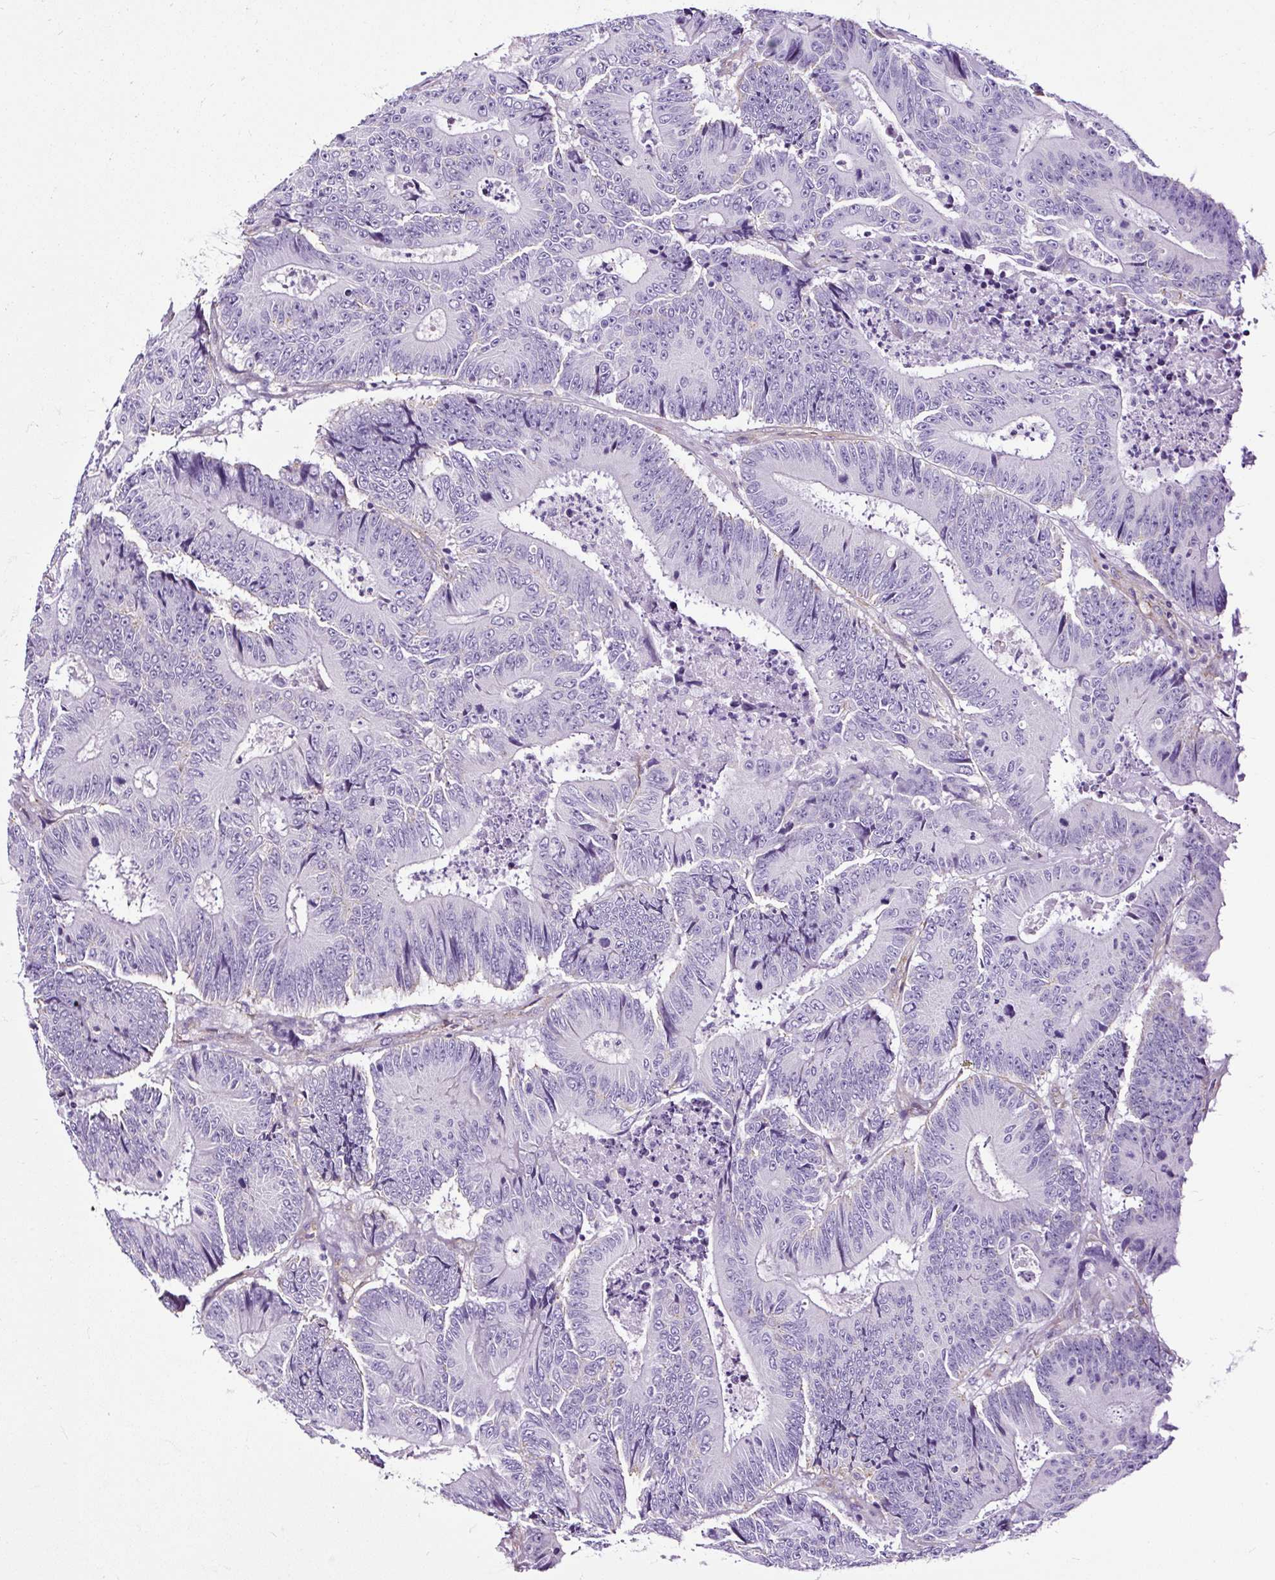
{"staining": {"intensity": "negative", "quantity": "none", "location": "none"}, "tissue": "colorectal cancer", "cell_type": "Tumor cells", "image_type": "cancer", "snomed": [{"axis": "morphology", "description": "Adenocarcinoma, NOS"}, {"axis": "topography", "description": "Colon"}], "caption": "DAB (3,3'-diaminobenzidine) immunohistochemical staining of colorectal adenocarcinoma demonstrates no significant positivity in tumor cells.", "gene": "SLC7A8", "patient": {"sex": "male", "age": 83}}